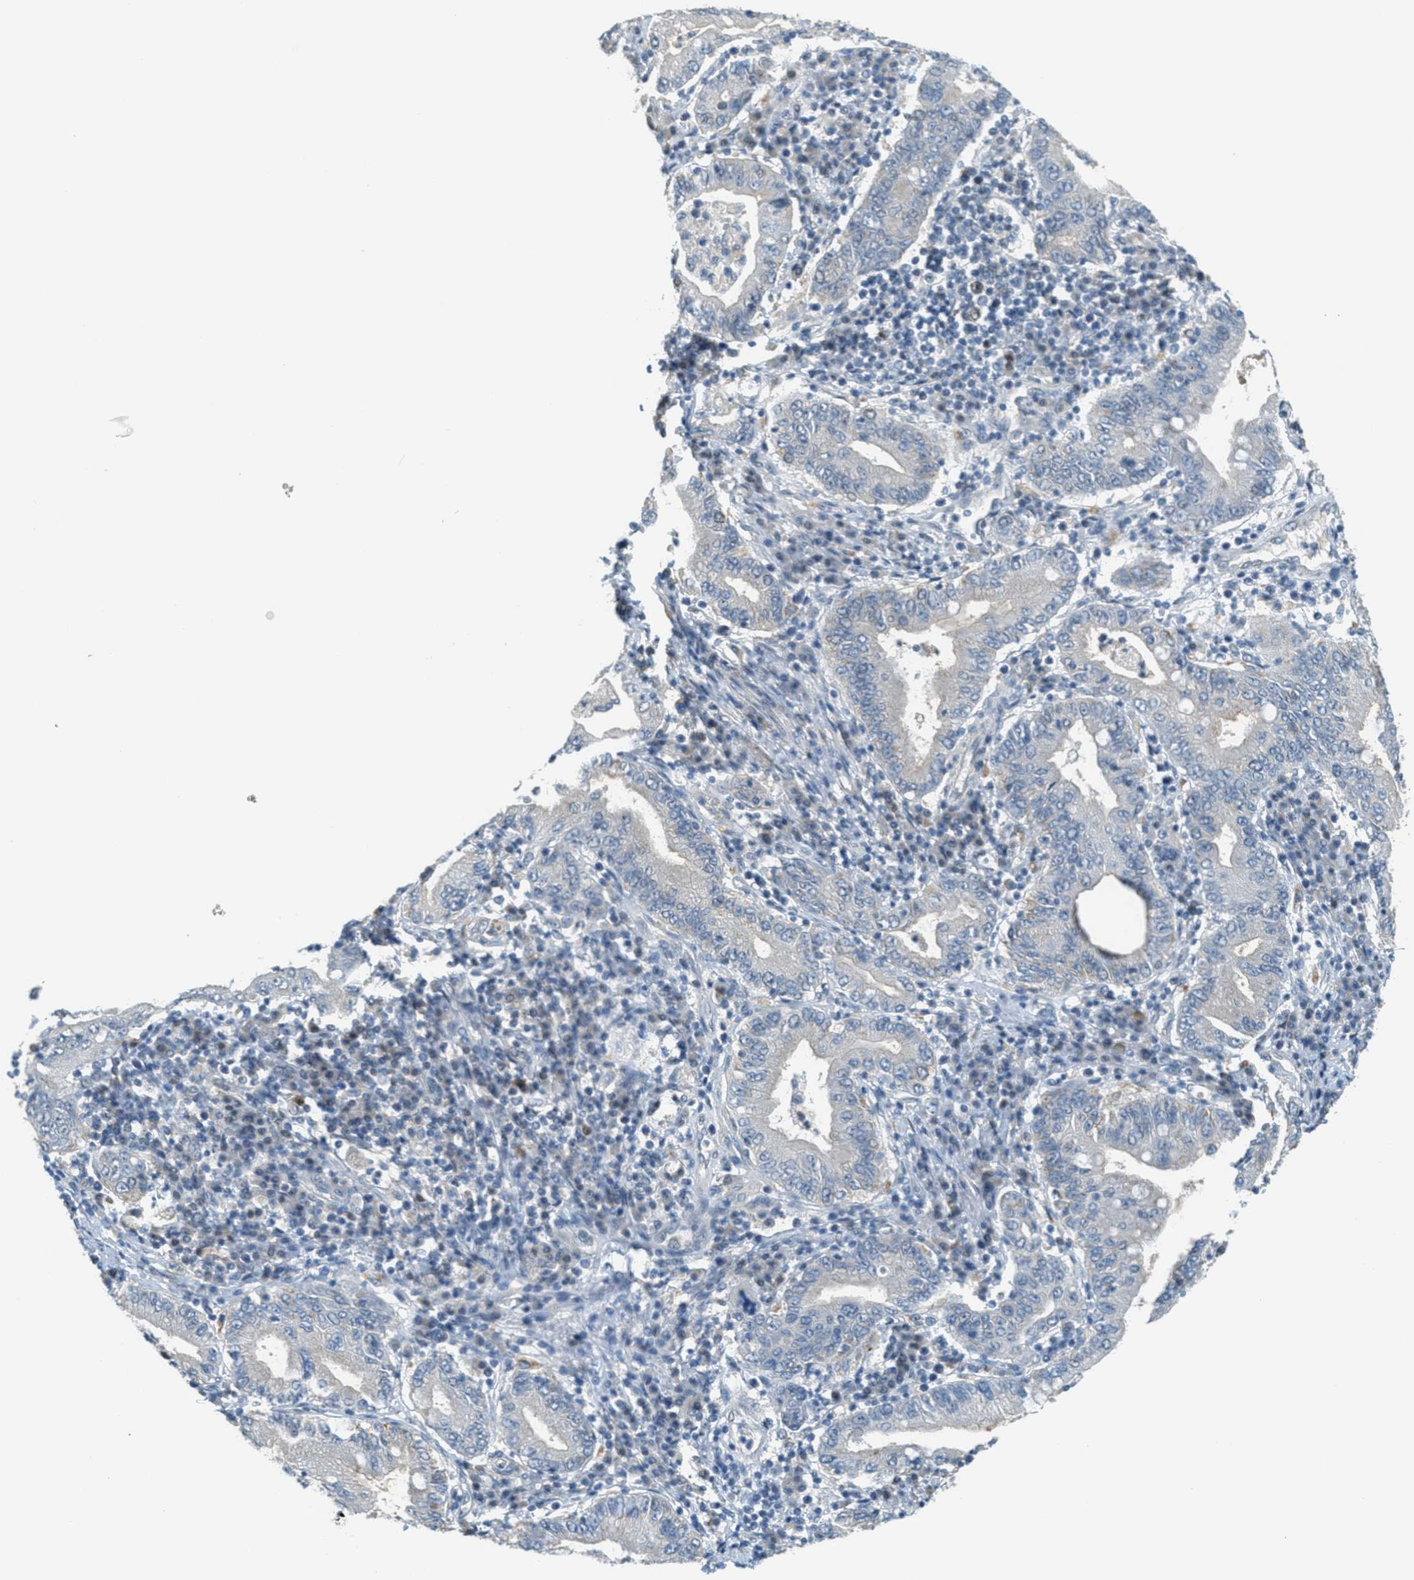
{"staining": {"intensity": "negative", "quantity": "none", "location": "none"}, "tissue": "stomach cancer", "cell_type": "Tumor cells", "image_type": "cancer", "snomed": [{"axis": "morphology", "description": "Normal tissue, NOS"}, {"axis": "morphology", "description": "Adenocarcinoma, NOS"}, {"axis": "topography", "description": "Esophagus"}, {"axis": "topography", "description": "Stomach, upper"}, {"axis": "topography", "description": "Peripheral nerve tissue"}], "caption": "Histopathology image shows no protein staining in tumor cells of adenocarcinoma (stomach) tissue.", "gene": "TCF3", "patient": {"sex": "male", "age": 62}}